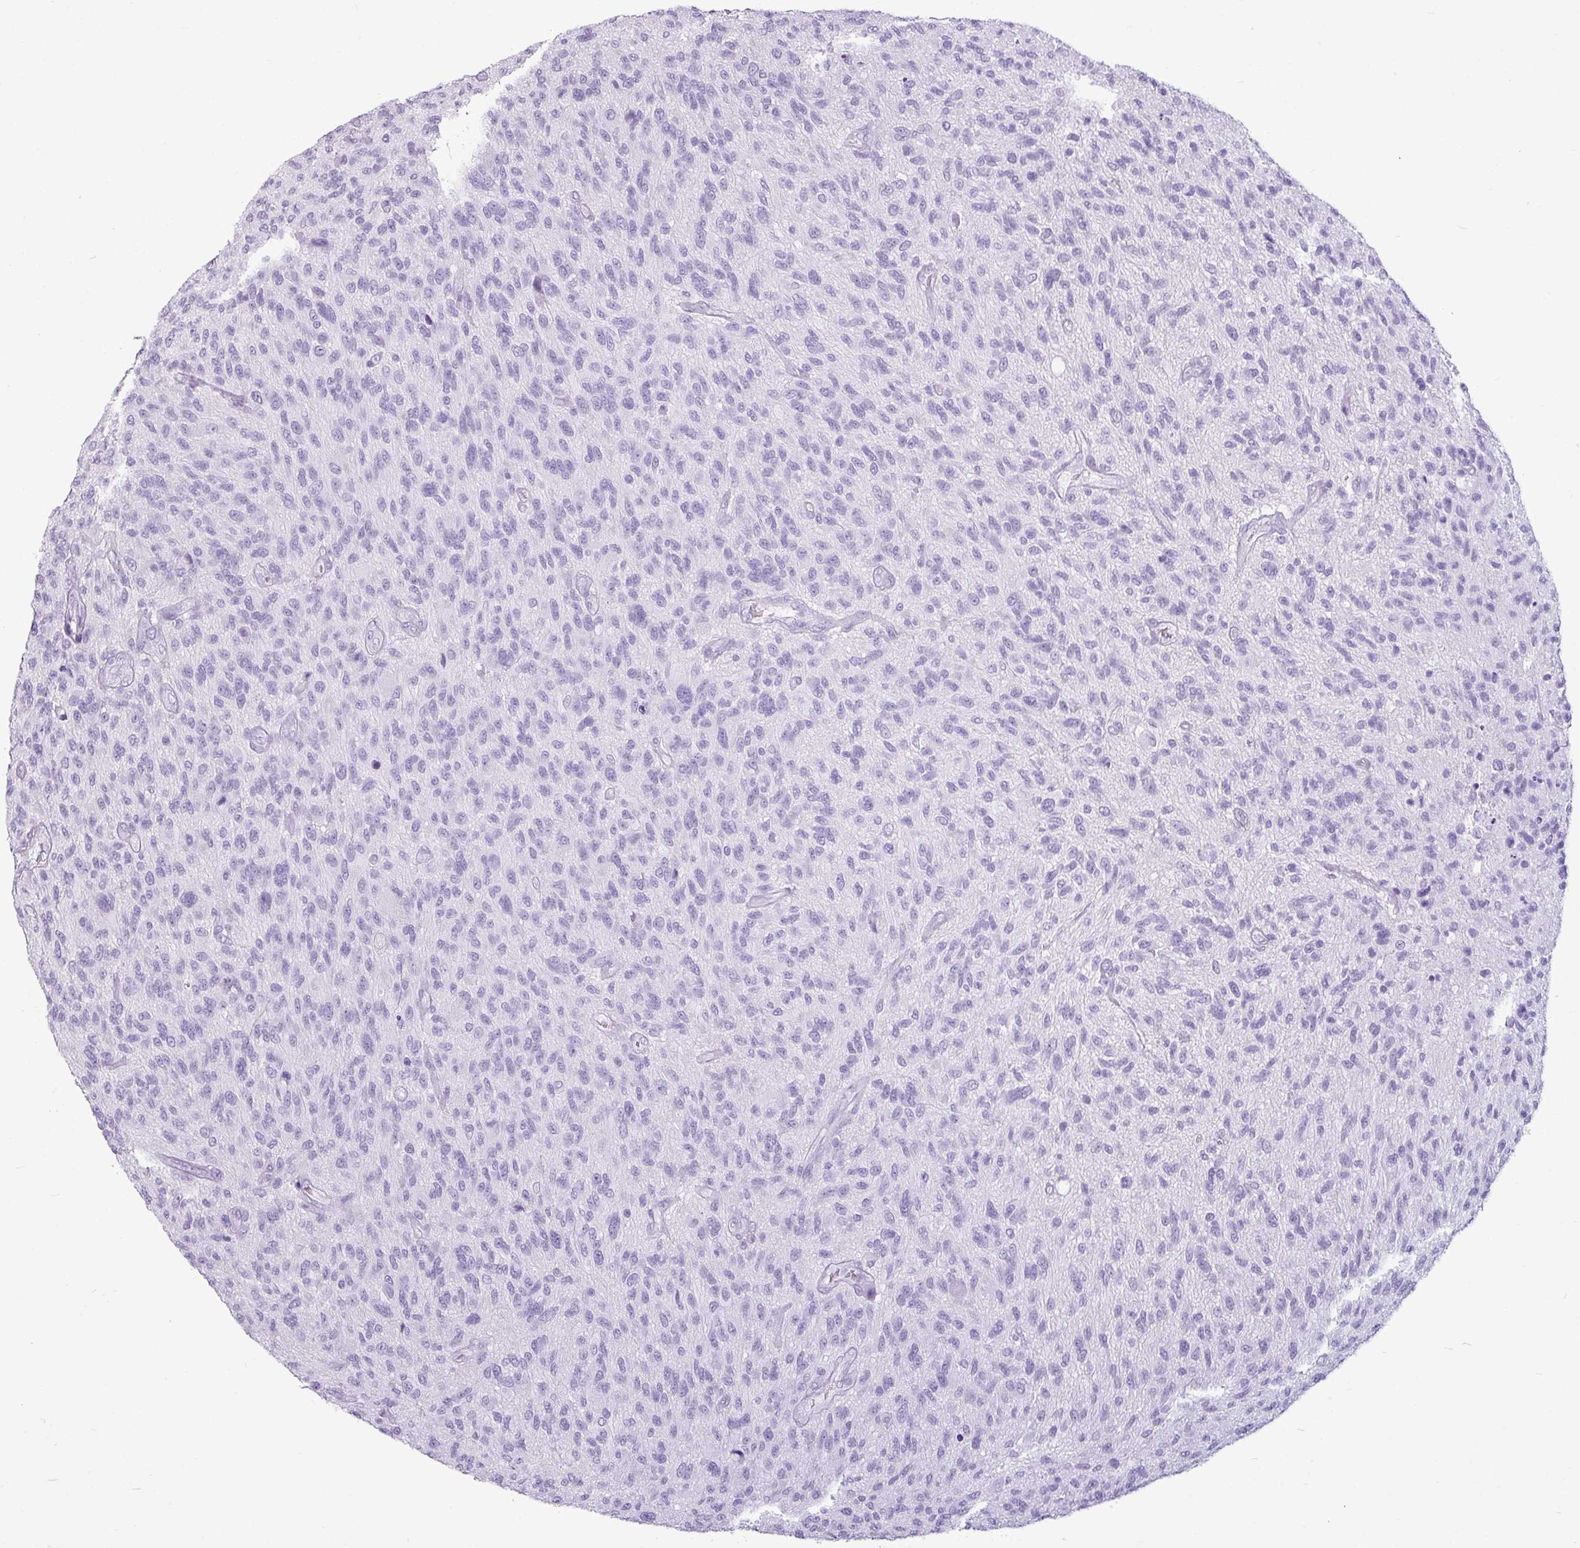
{"staining": {"intensity": "negative", "quantity": "none", "location": "none"}, "tissue": "glioma", "cell_type": "Tumor cells", "image_type": "cancer", "snomed": [{"axis": "morphology", "description": "Glioma, malignant, High grade"}, {"axis": "topography", "description": "Brain"}], "caption": "Glioma was stained to show a protein in brown. There is no significant expression in tumor cells. The staining was performed using DAB (3,3'-diaminobenzidine) to visualize the protein expression in brown, while the nuclei were stained in blue with hematoxylin (Magnification: 20x).", "gene": "AMY1B", "patient": {"sex": "male", "age": 47}}